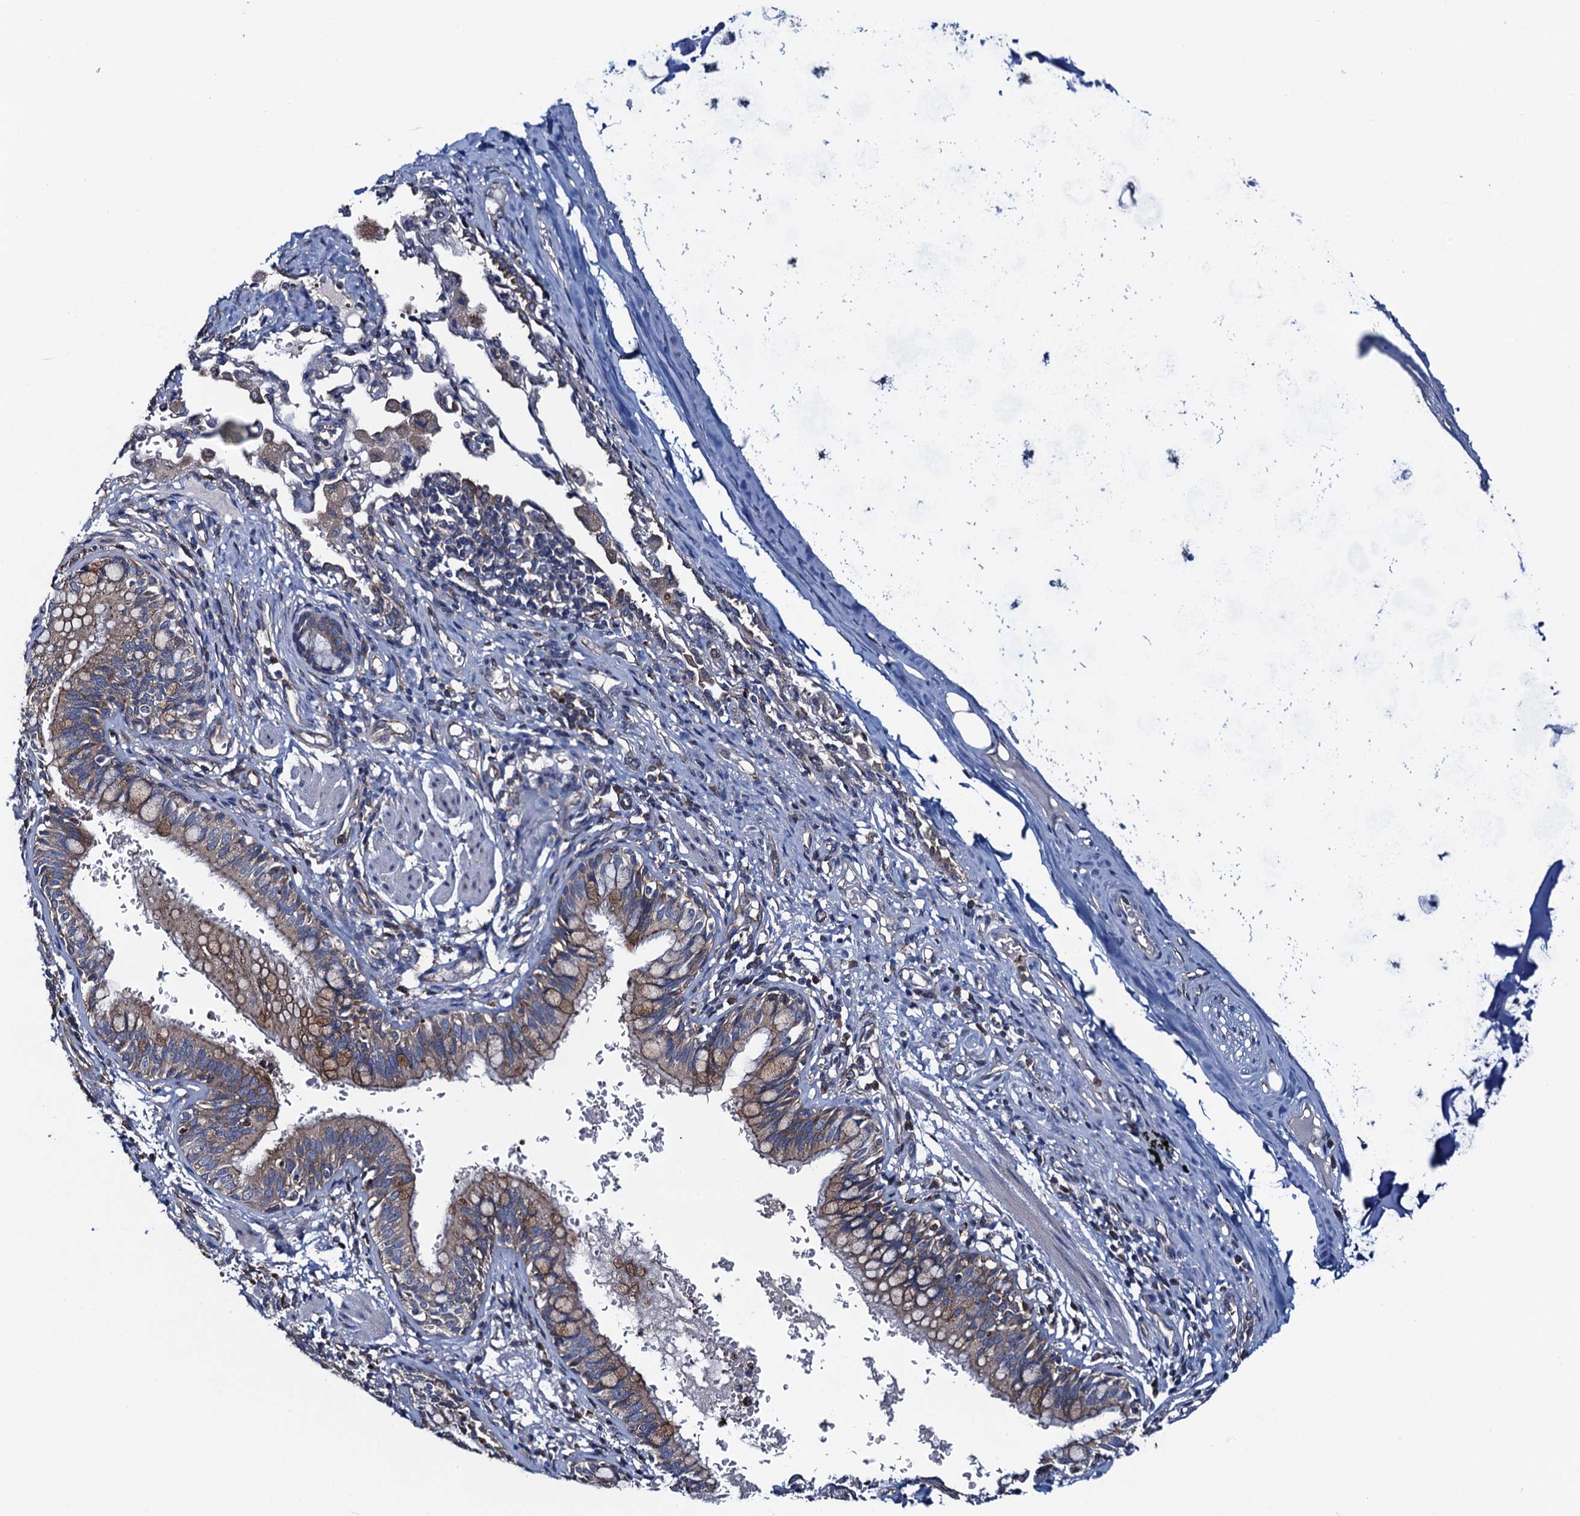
{"staining": {"intensity": "weak", "quantity": ">75%", "location": "cytoplasmic/membranous"}, "tissue": "bronchus", "cell_type": "Respiratory epithelial cells", "image_type": "normal", "snomed": [{"axis": "morphology", "description": "Normal tissue, NOS"}, {"axis": "topography", "description": "Cartilage tissue"}, {"axis": "topography", "description": "Bronchus"}], "caption": "Immunohistochemical staining of normal bronchus exhibits weak cytoplasmic/membranous protein staining in approximately >75% of respiratory epithelial cells. (DAB (3,3'-diaminobenzidine) IHC, brown staining for protein, blue staining for nuclei).", "gene": "ADCY9", "patient": {"sex": "female", "age": 36}}